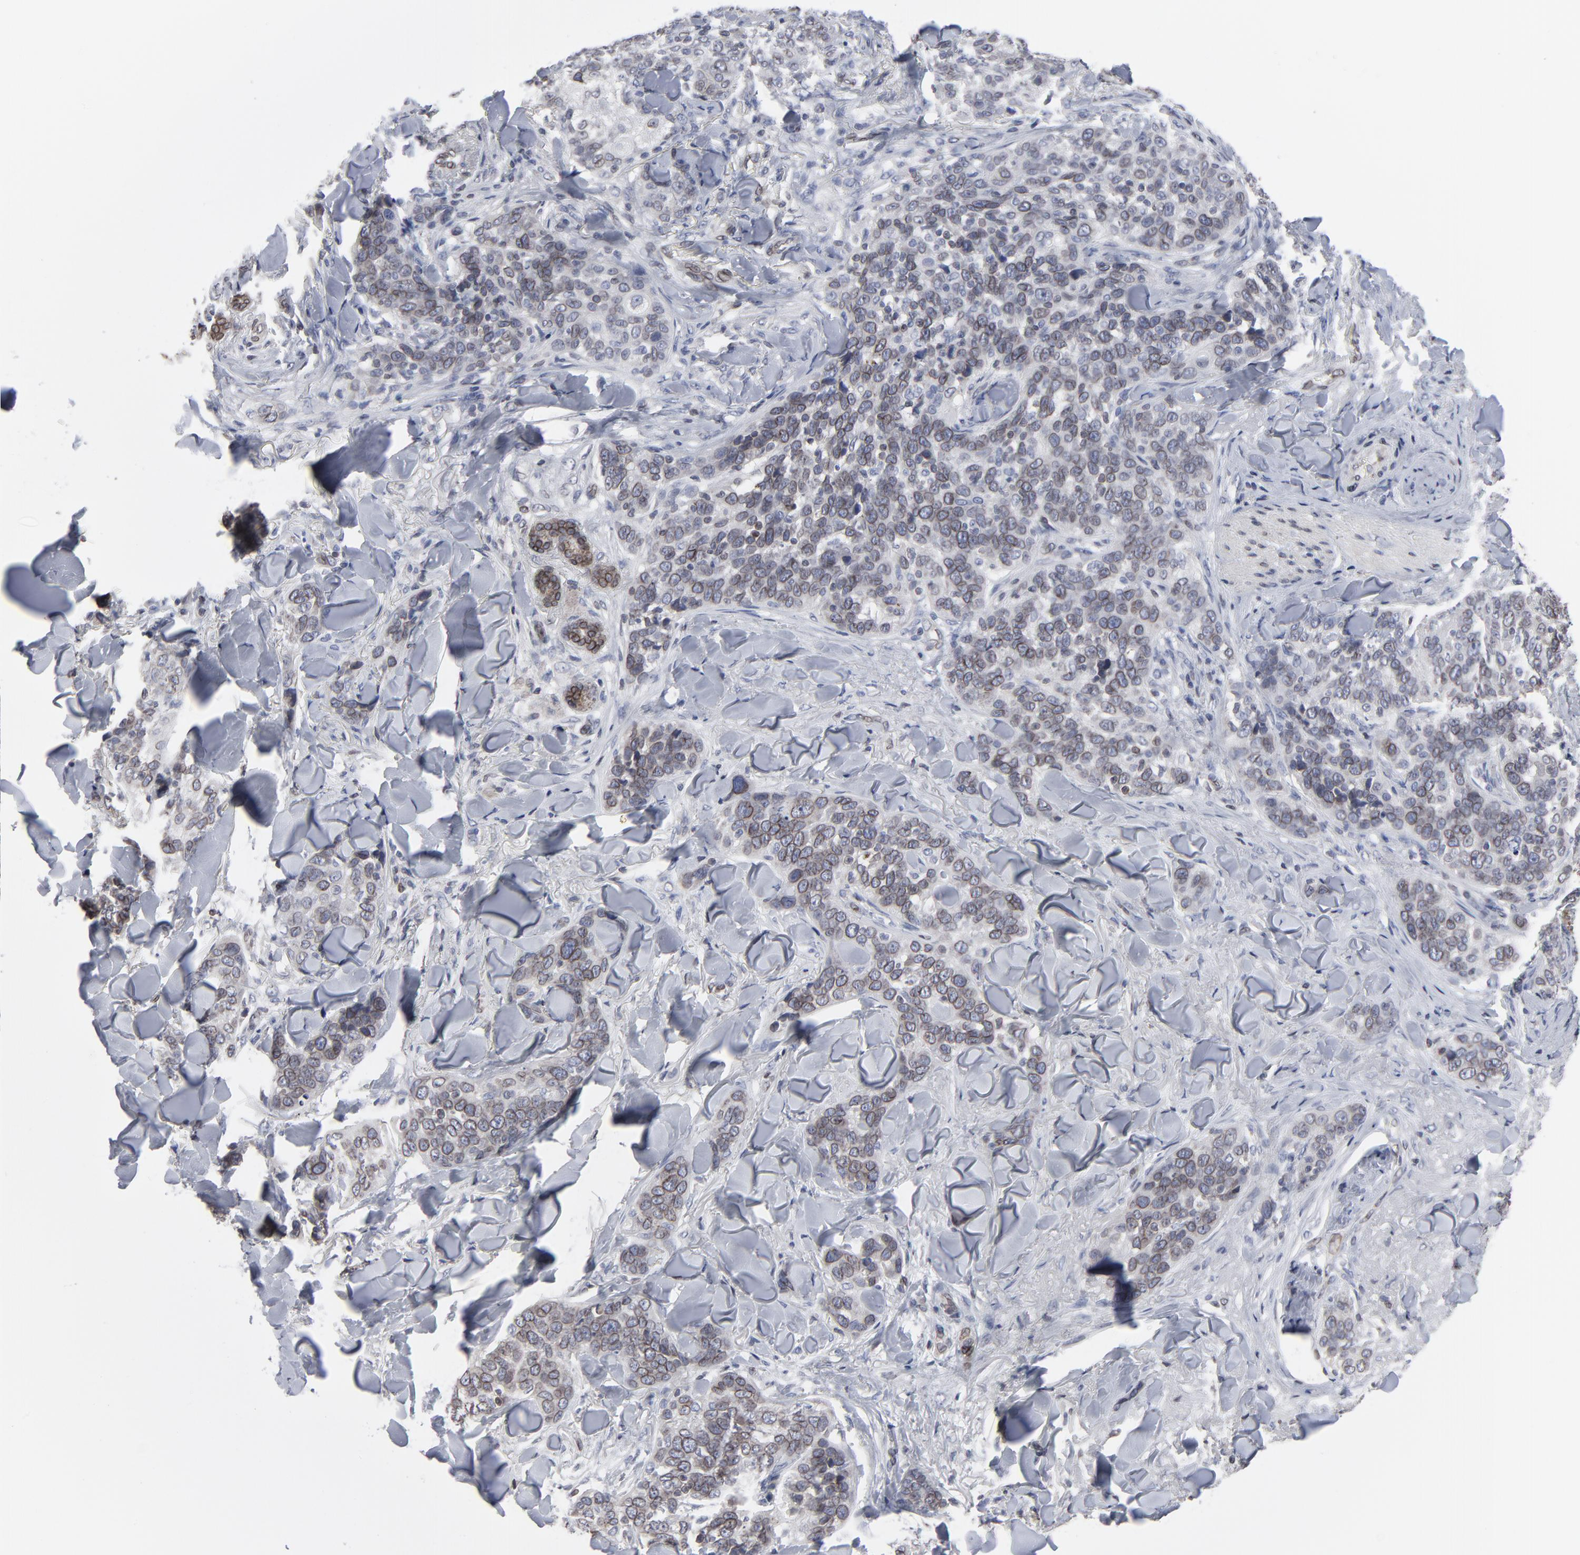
{"staining": {"intensity": "weak", "quantity": ">75%", "location": "cytoplasmic/membranous,nuclear"}, "tissue": "skin cancer", "cell_type": "Tumor cells", "image_type": "cancer", "snomed": [{"axis": "morphology", "description": "Normal tissue, NOS"}, {"axis": "morphology", "description": "Squamous cell carcinoma, NOS"}, {"axis": "topography", "description": "Skin"}], "caption": "This histopathology image reveals immunohistochemistry staining of human skin cancer (squamous cell carcinoma), with low weak cytoplasmic/membranous and nuclear expression in about >75% of tumor cells.", "gene": "SYNE2", "patient": {"sex": "female", "age": 83}}